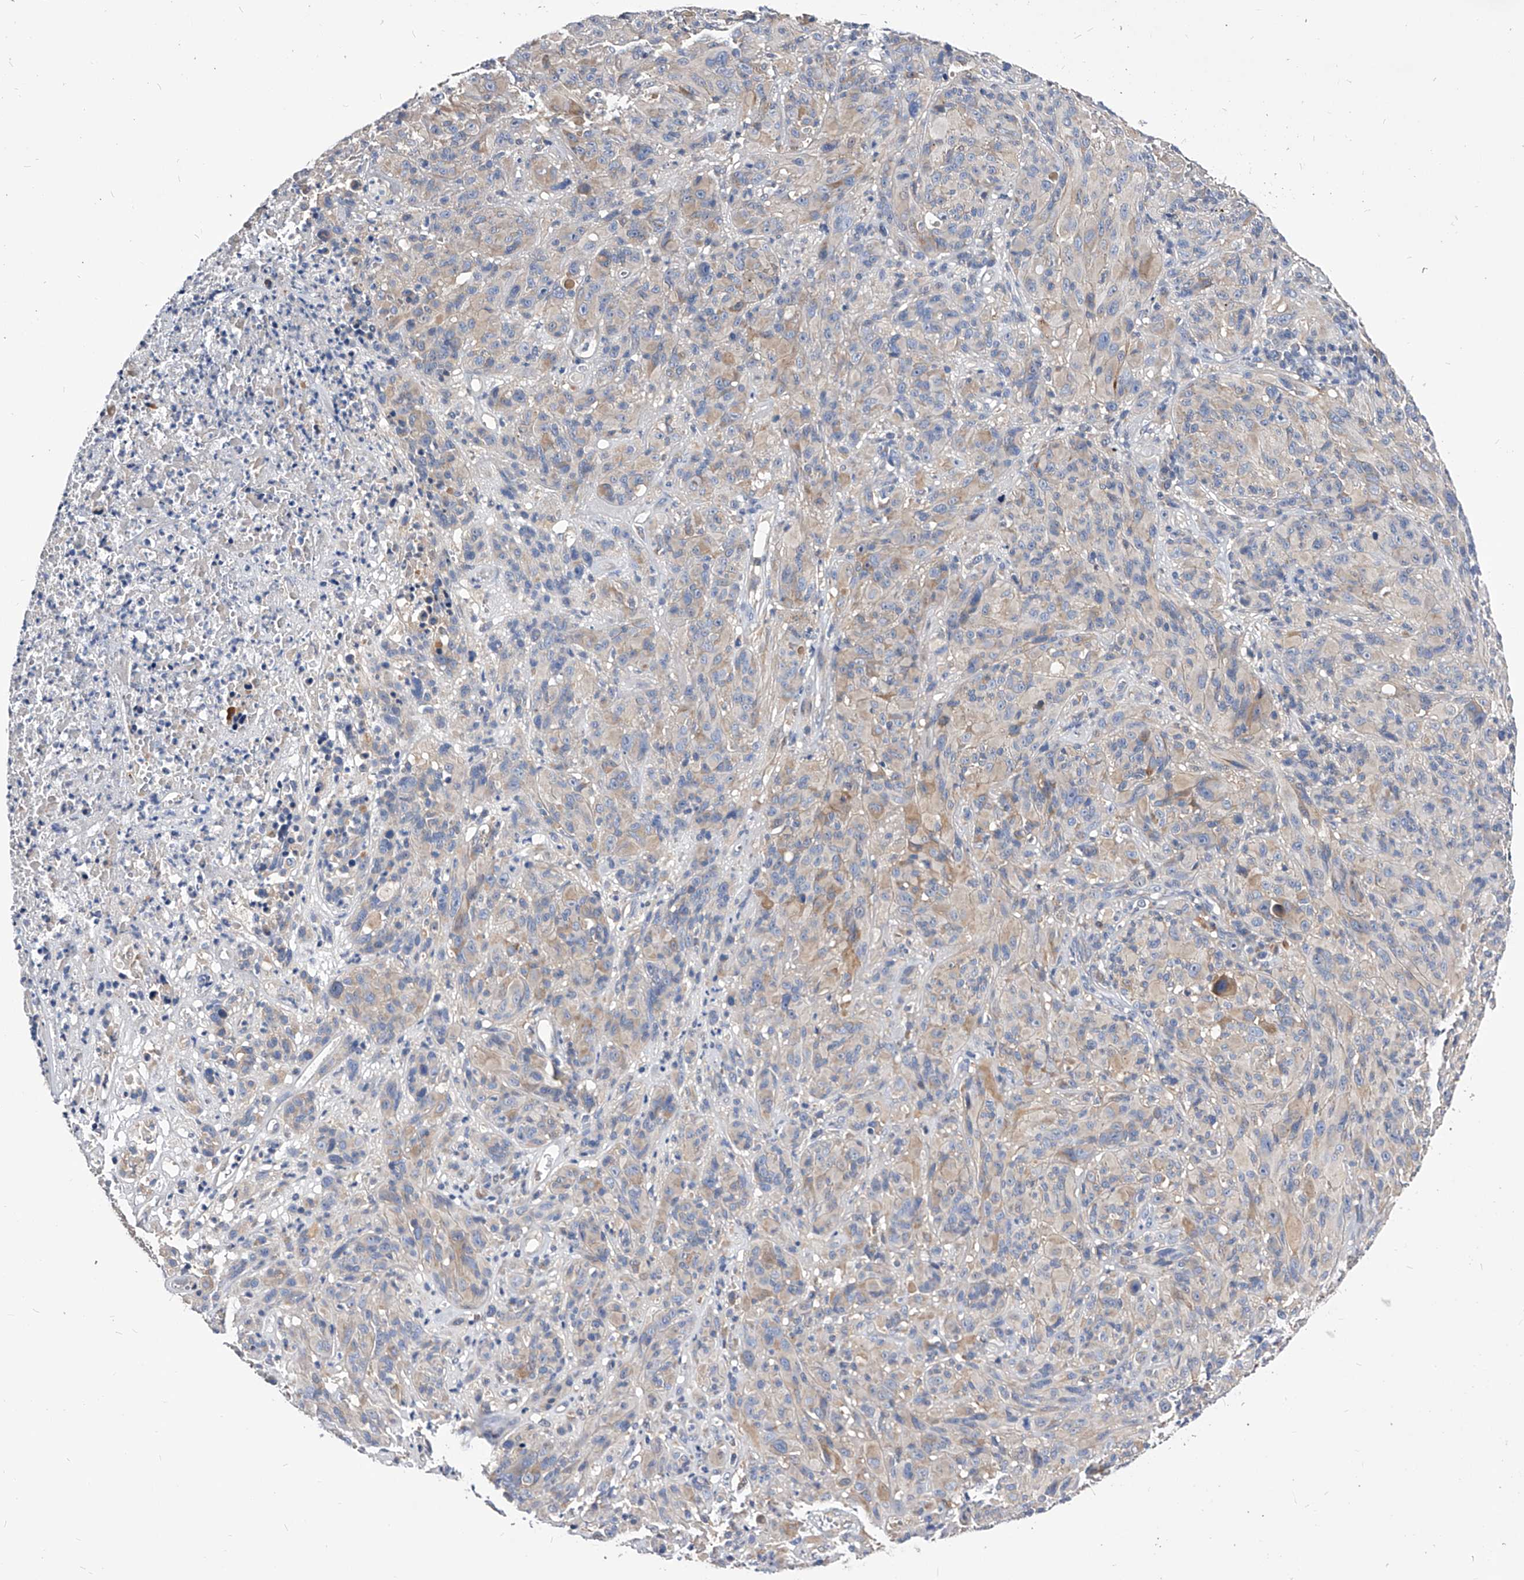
{"staining": {"intensity": "weak", "quantity": "<25%", "location": "cytoplasmic/membranous"}, "tissue": "melanoma", "cell_type": "Tumor cells", "image_type": "cancer", "snomed": [{"axis": "morphology", "description": "Malignant melanoma, NOS"}, {"axis": "topography", "description": "Skin of head"}], "caption": "A high-resolution histopathology image shows IHC staining of melanoma, which demonstrates no significant positivity in tumor cells. The staining is performed using DAB brown chromogen with nuclei counter-stained in using hematoxylin.", "gene": "ARL4C", "patient": {"sex": "male", "age": 96}}